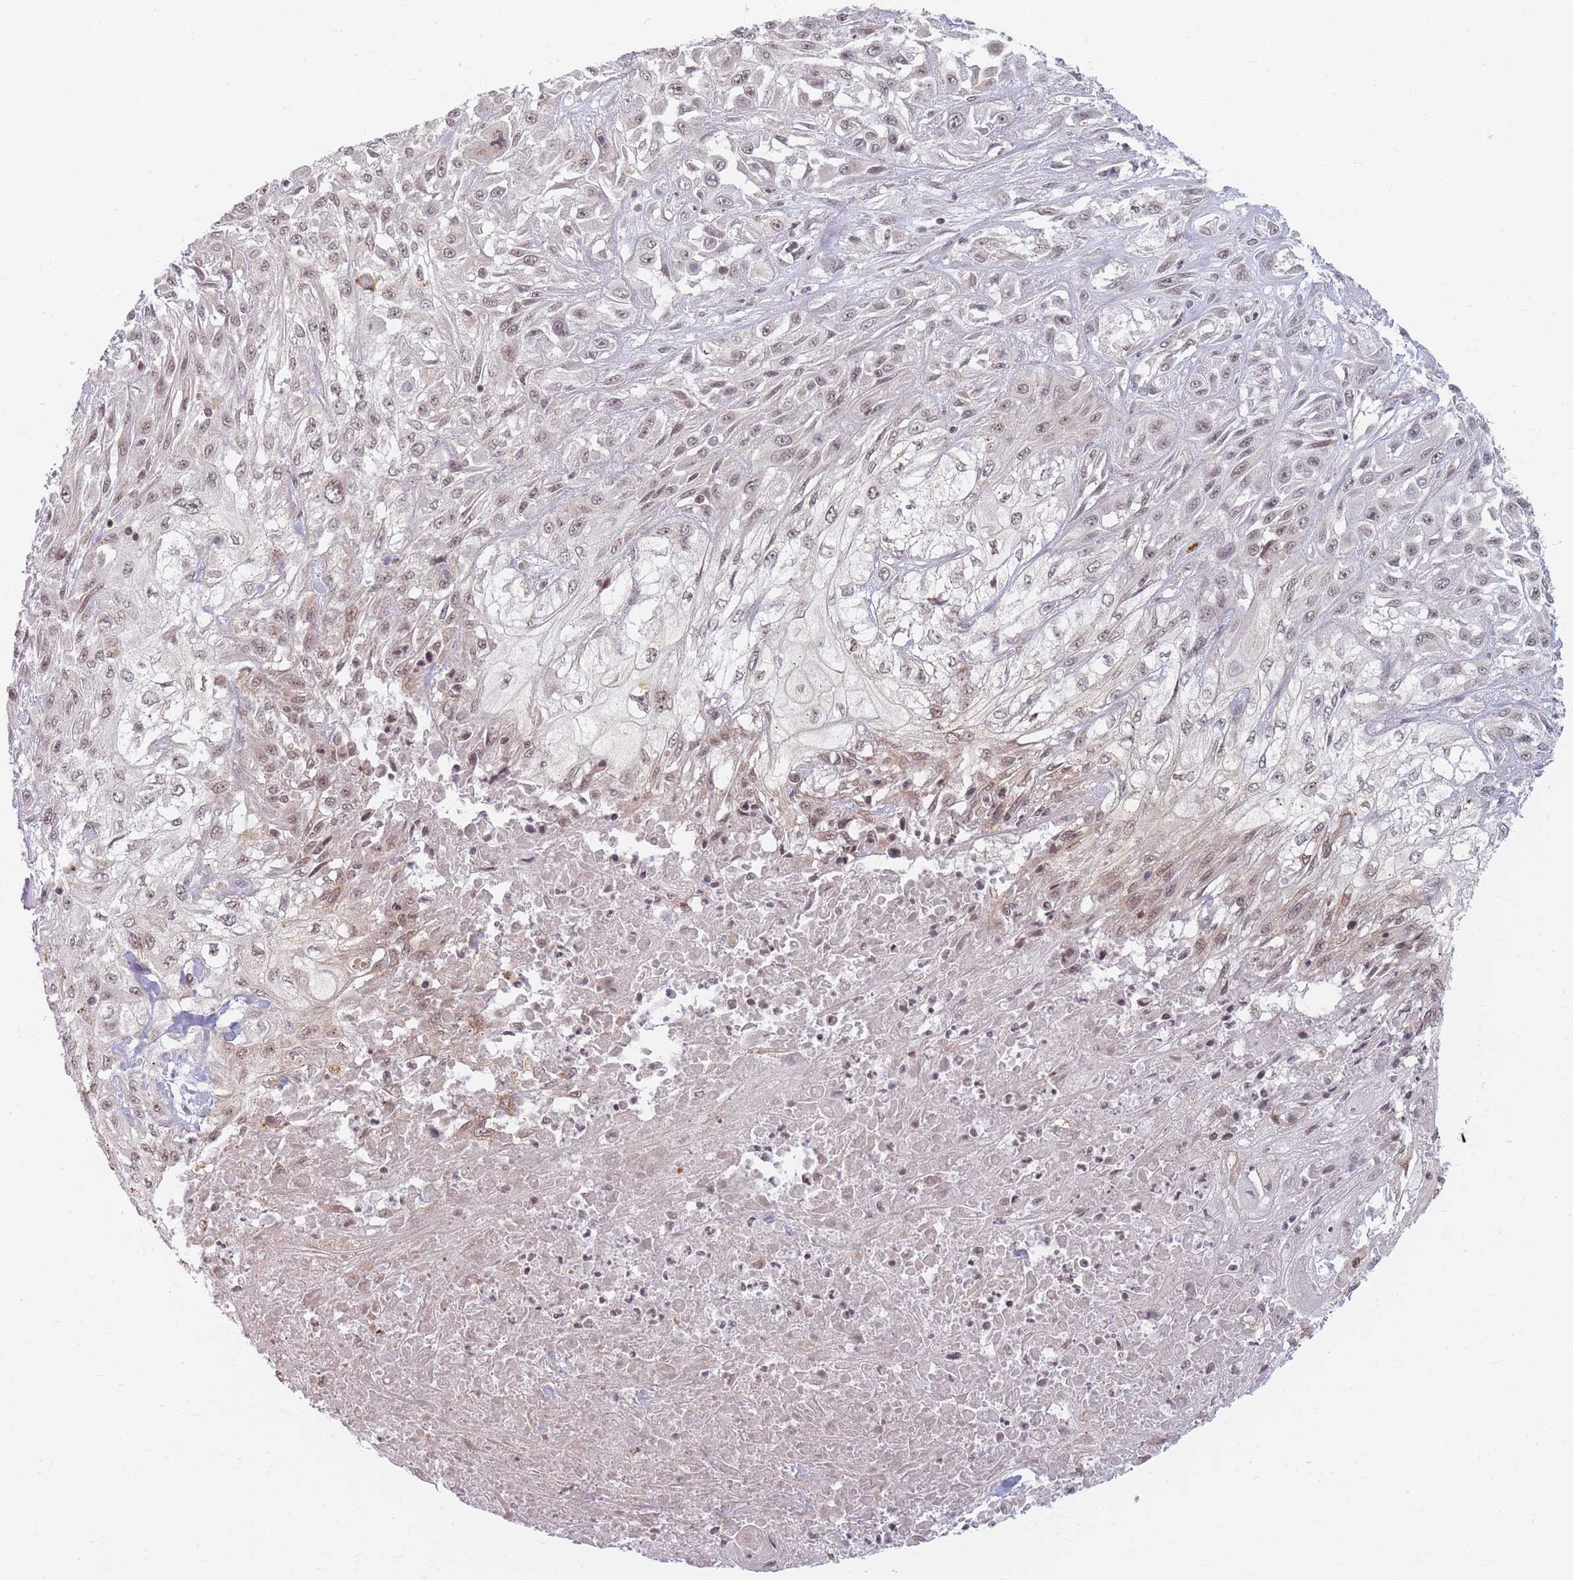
{"staining": {"intensity": "weak", "quantity": "25%-75%", "location": "nuclear"}, "tissue": "skin cancer", "cell_type": "Tumor cells", "image_type": "cancer", "snomed": [{"axis": "morphology", "description": "Squamous cell carcinoma, NOS"}, {"axis": "morphology", "description": "Squamous cell carcinoma, metastatic, NOS"}, {"axis": "topography", "description": "Skin"}, {"axis": "topography", "description": "Lymph node"}], "caption": "IHC staining of skin cancer (metastatic squamous cell carcinoma), which displays low levels of weak nuclear positivity in approximately 25%-75% of tumor cells indicating weak nuclear protein positivity. The staining was performed using DAB (brown) for protein detection and nuclei were counterstained in hematoxylin (blue).", "gene": "SPATA45", "patient": {"sex": "male", "age": 75}}